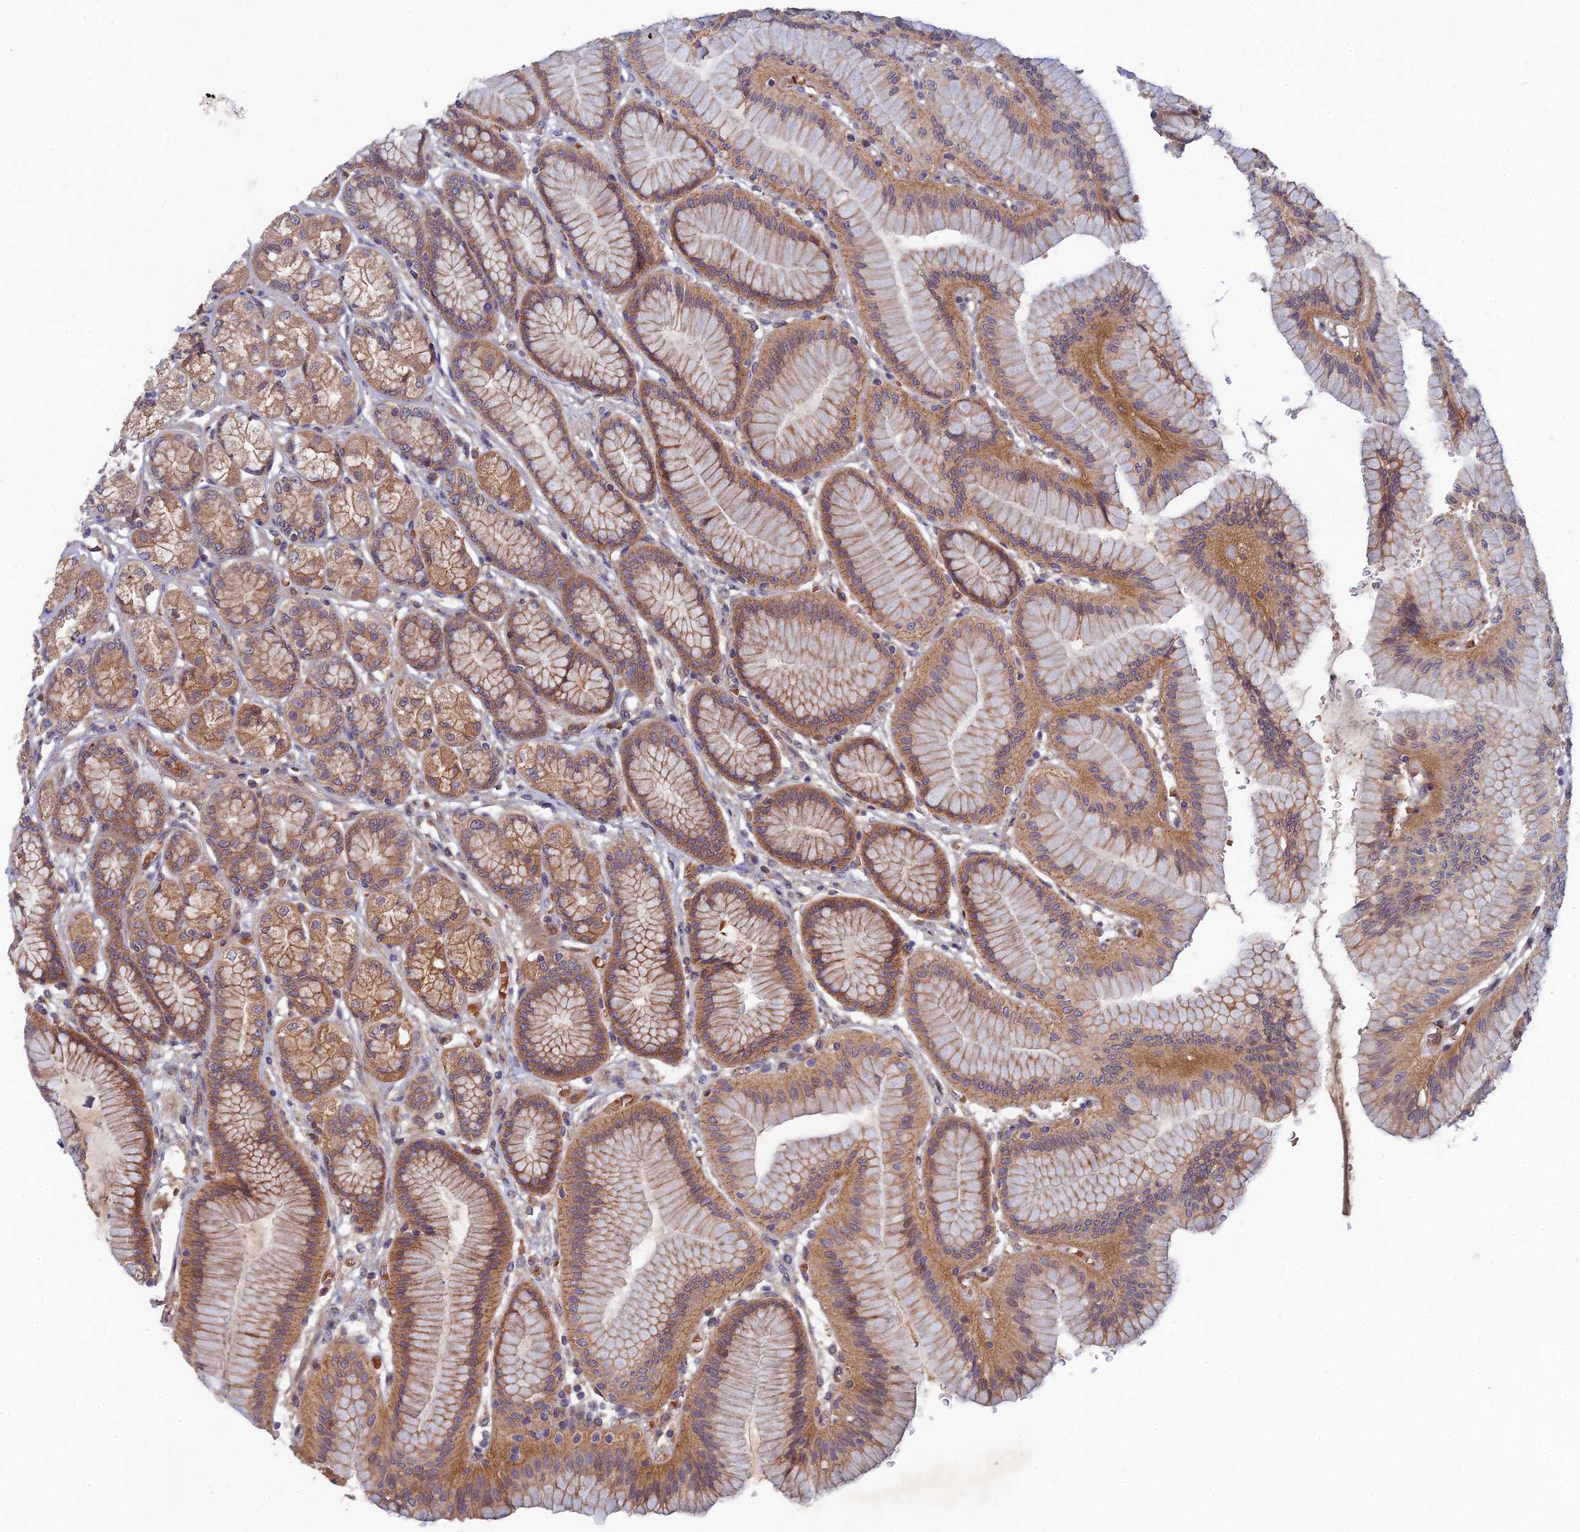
{"staining": {"intensity": "moderate", "quantity": ">75%", "location": "cytoplasmic/membranous"}, "tissue": "stomach", "cell_type": "Glandular cells", "image_type": "normal", "snomed": [{"axis": "morphology", "description": "Normal tissue, NOS"}, {"axis": "morphology", "description": "Adenocarcinoma, NOS"}, {"axis": "morphology", "description": "Adenocarcinoma, High grade"}, {"axis": "topography", "description": "Stomach, upper"}, {"axis": "topography", "description": "Stomach"}], "caption": "The histopathology image reveals a brown stain indicating the presence of a protein in the cytoplasmic/membranous of glandular cells in stomach. (IHC, brightfield microscopy, high magnification).", "gene": "FAM151B", "patient": {"sex": "female", "age": 65}}